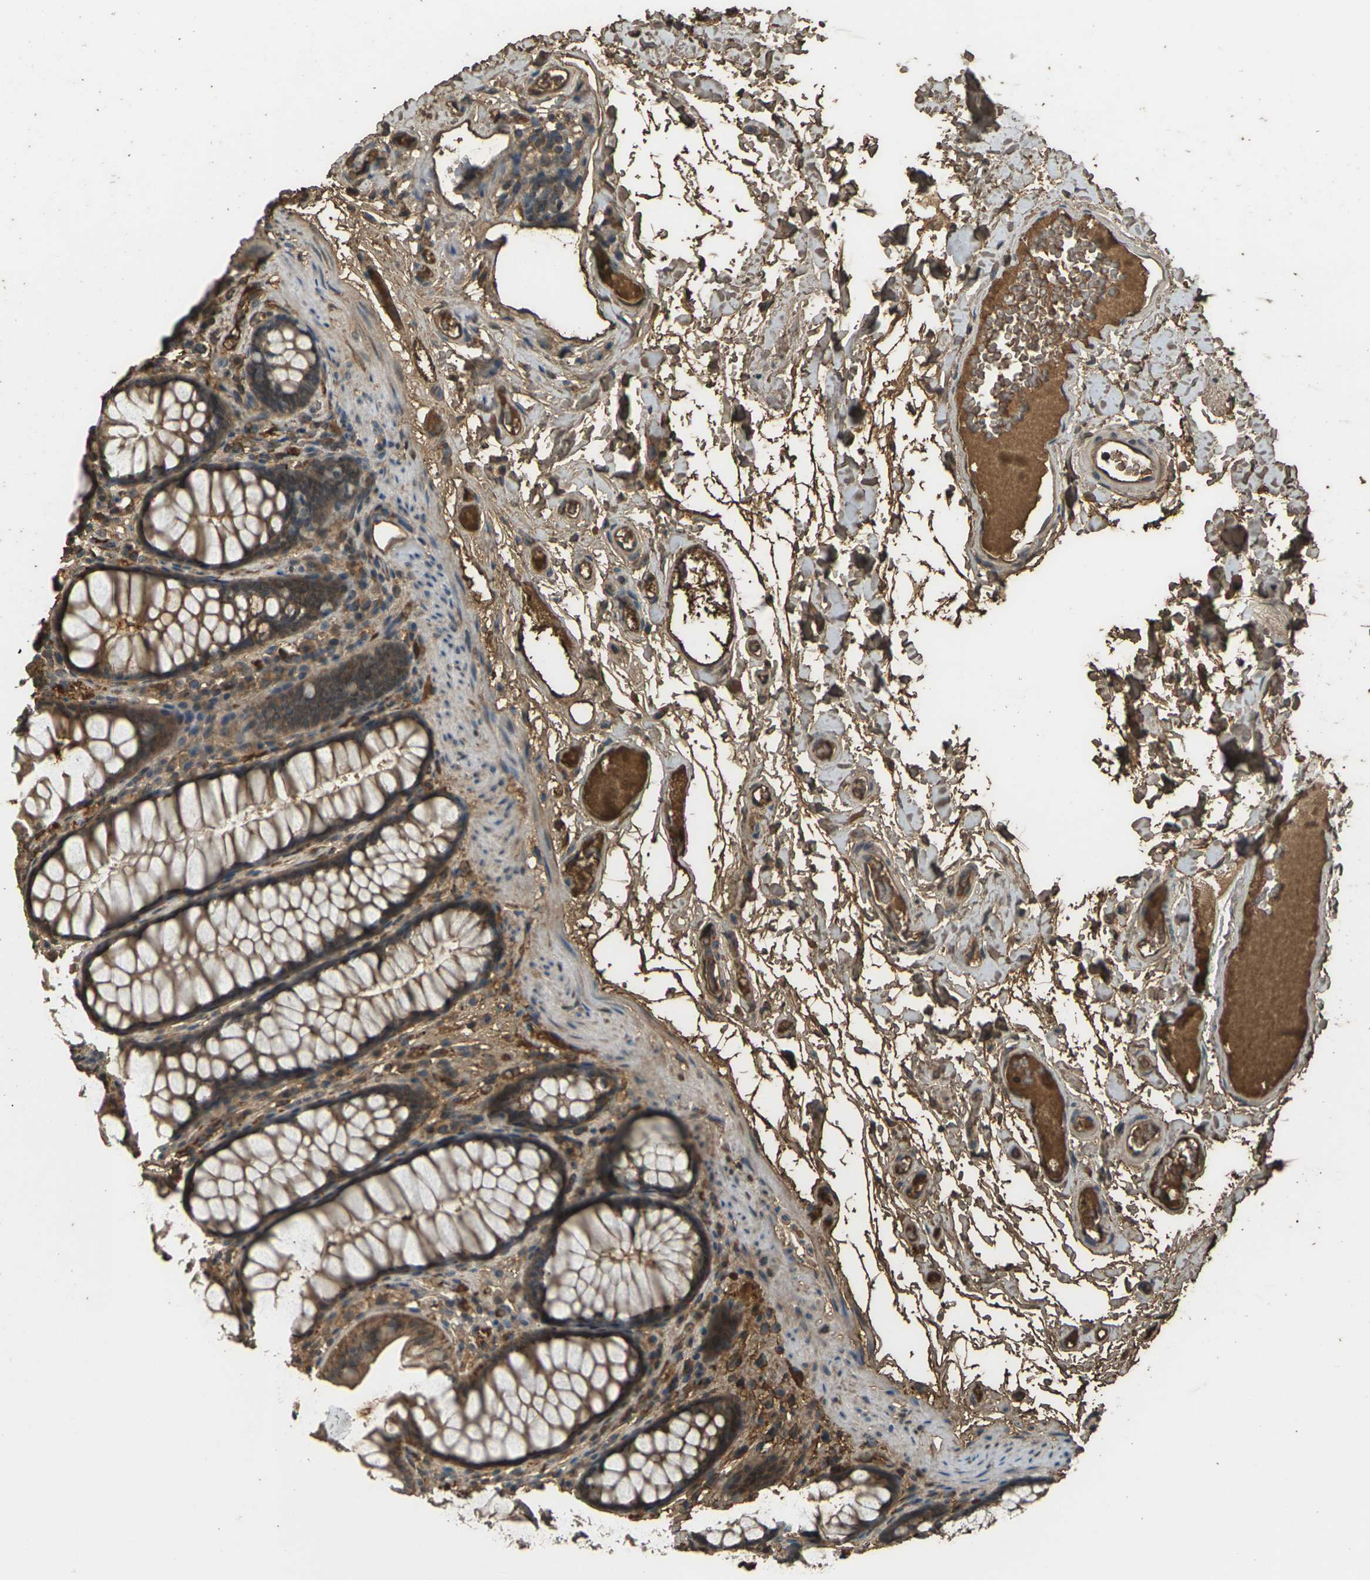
{"staining": {"intensity": "moderate", "quantity": ">75%", "location": "cytoplasmic/membranous"}, "tissue": "colon", "cell_type": "Endothelial cells", "image_type": "normal", "snomed": [{"axis": "morphology", "description": "Normal tissue, NOS"}, {"axis": "topography", "description": "Colon"}], "caption": "Immunohistochemistry (IHC) staining of normal colon, which reveals medium levels of moderate cytoplasmic/membranous staining in approximately >75% of endothelial cells indicating moderate cytoplasmic/membranous protein staining. The staining was performed using DAB (3,3'-diaminobenzidine) (brown) for protein detection and nuclei were counterstained in hematoxylin (blue).", "gene": "CYP1B1", "patient": {"sex": "female", "age": 55}}